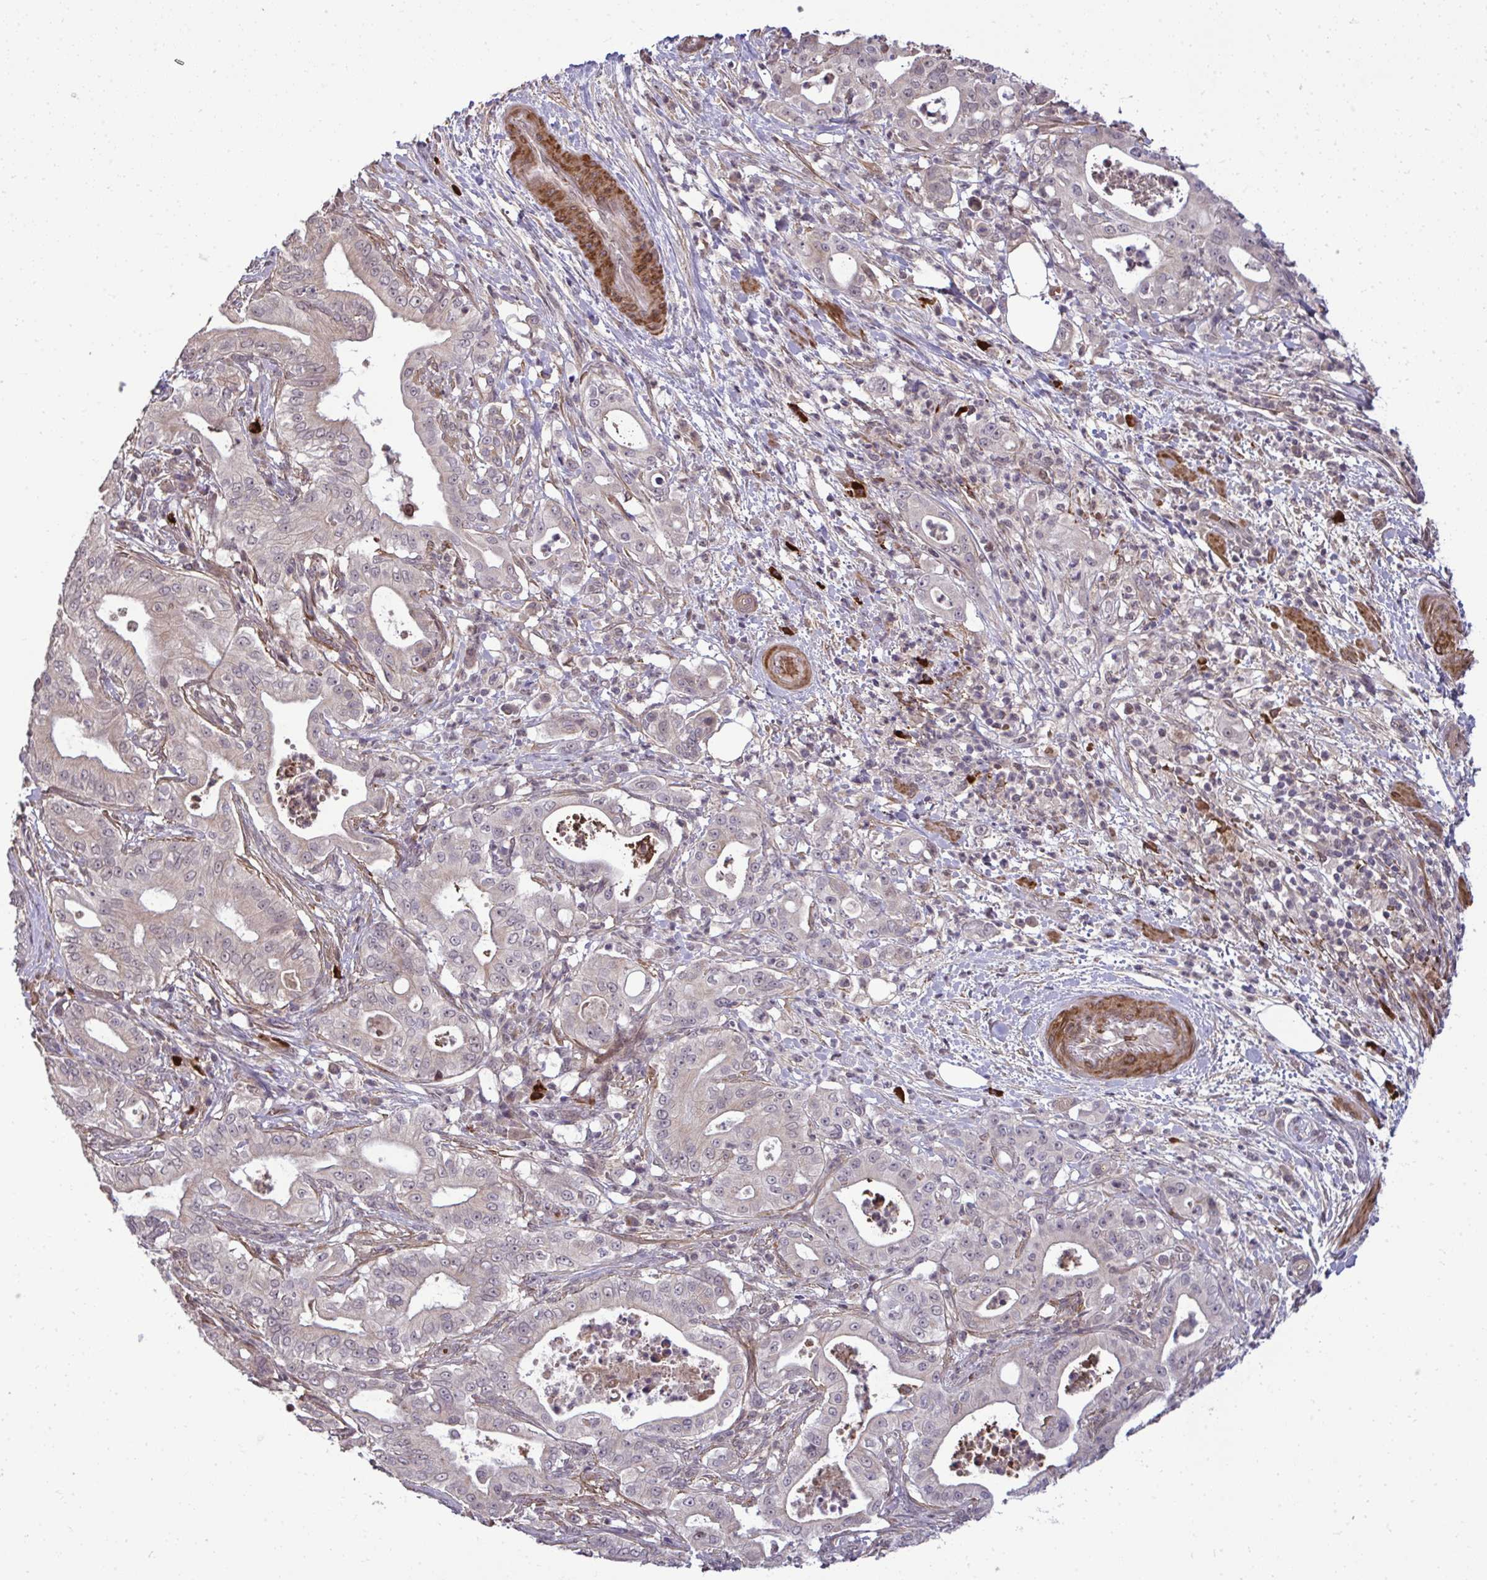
{"staining": {"intensity": "weak", "quantity": "<25%", "location": "cytoplasmic/membranous"}, "tissue": "pancreatic cancer", "cell_type": "Tumor cells", "image_type": "cancer", "snomed": [{"axis": "morphology", "description": "Adenocarcinoma, NOS"}, {"axis": "topography", "description": "Pancreas"}], "caption": "A micrograph of human pancreatic adenocarcinoma is negative for staining in tumor cells.", "gene": "ZSCAN9", "patient": {"sex": "male", "age": 71}}